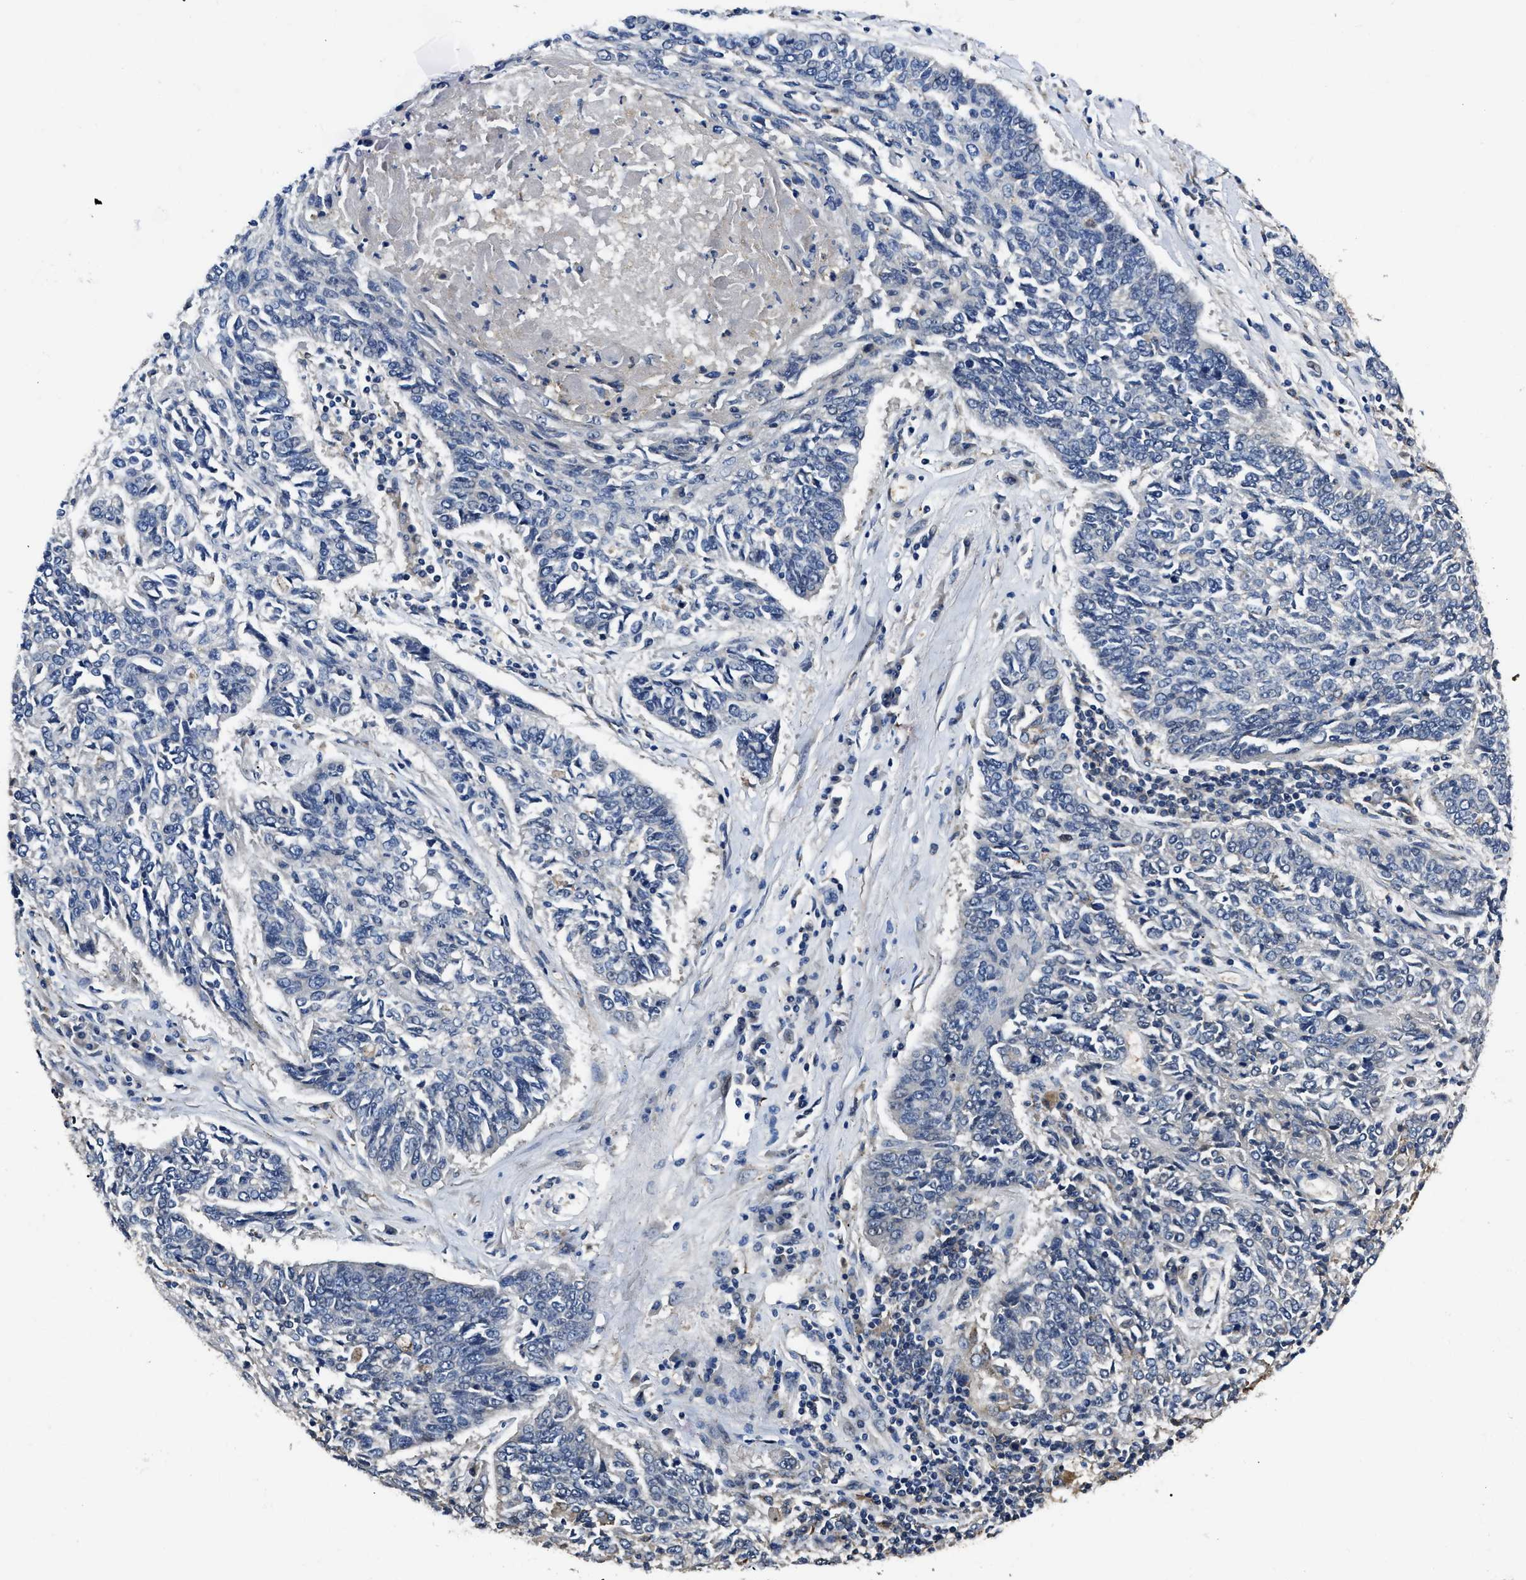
{"staining": {"intensity": "negative", "quantity": "none", "location": "none"}, "tissue": "lung cancer", "cell_type": "Tumor cells", "image_type": "cancer", "snomed": [{"axis": "morphology", "description": "Normal tissue, NOS"}, {"axis": "morphology", "description": "Squamous cell carcinoma, NOS"}, {"axis": "topography", "description": "Cartilage tissue"}, {"axis": "topography", "description": "Bronchus"}, {"axis": "topography", "description": "Lung"}], "caption": "Histopathology image shows no significant protein staining in tumor cells of lung cancer (squamous cell carcinoma).", "gene": "GET4", "patient": {"sex": "female", "age": 49}}